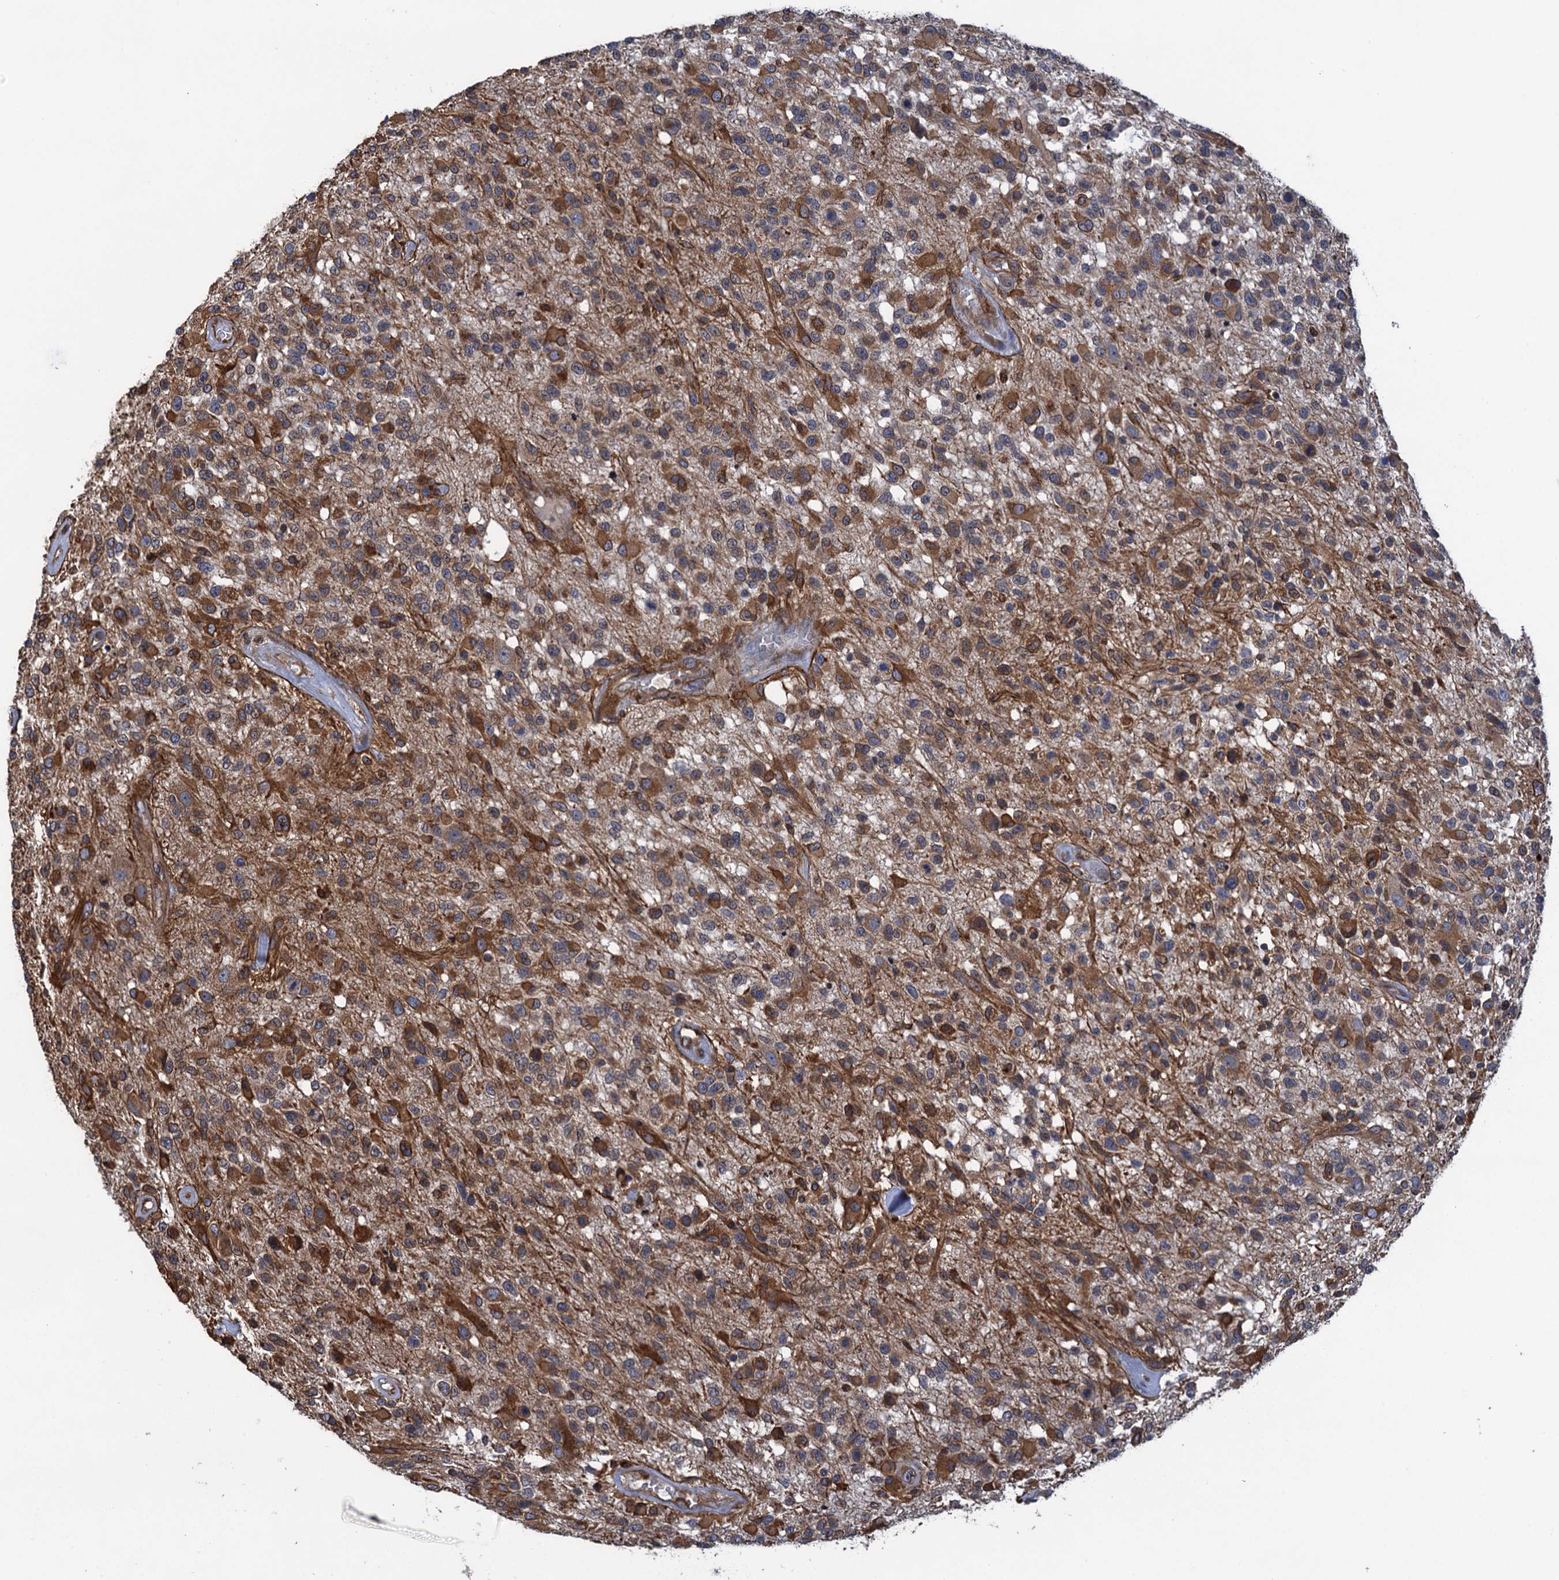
{"staining": {"intensity": "moderate", "quantity": "25%-75%", "location": "cytoplasmic/membranous"}, "tissue": "glioma", "cell_type": "Tumor cells", "image_type": "cancer", "snomed": [{"axis": "morphology", "description": "Glioma, malignant, High grade"}, {"axis": "morphology", "description": "Glioblastoma, NOS"}, {"axis": "topography", "description": "Brain"}], "caption": "Brown immunohistochemical staining in human glioblastoma shows moderate cytoplasmic/membranous expression in about 25%-75% of tumor cells.", "gene": "ARMC5", "patient": {"sex": "male", "age": 60}}